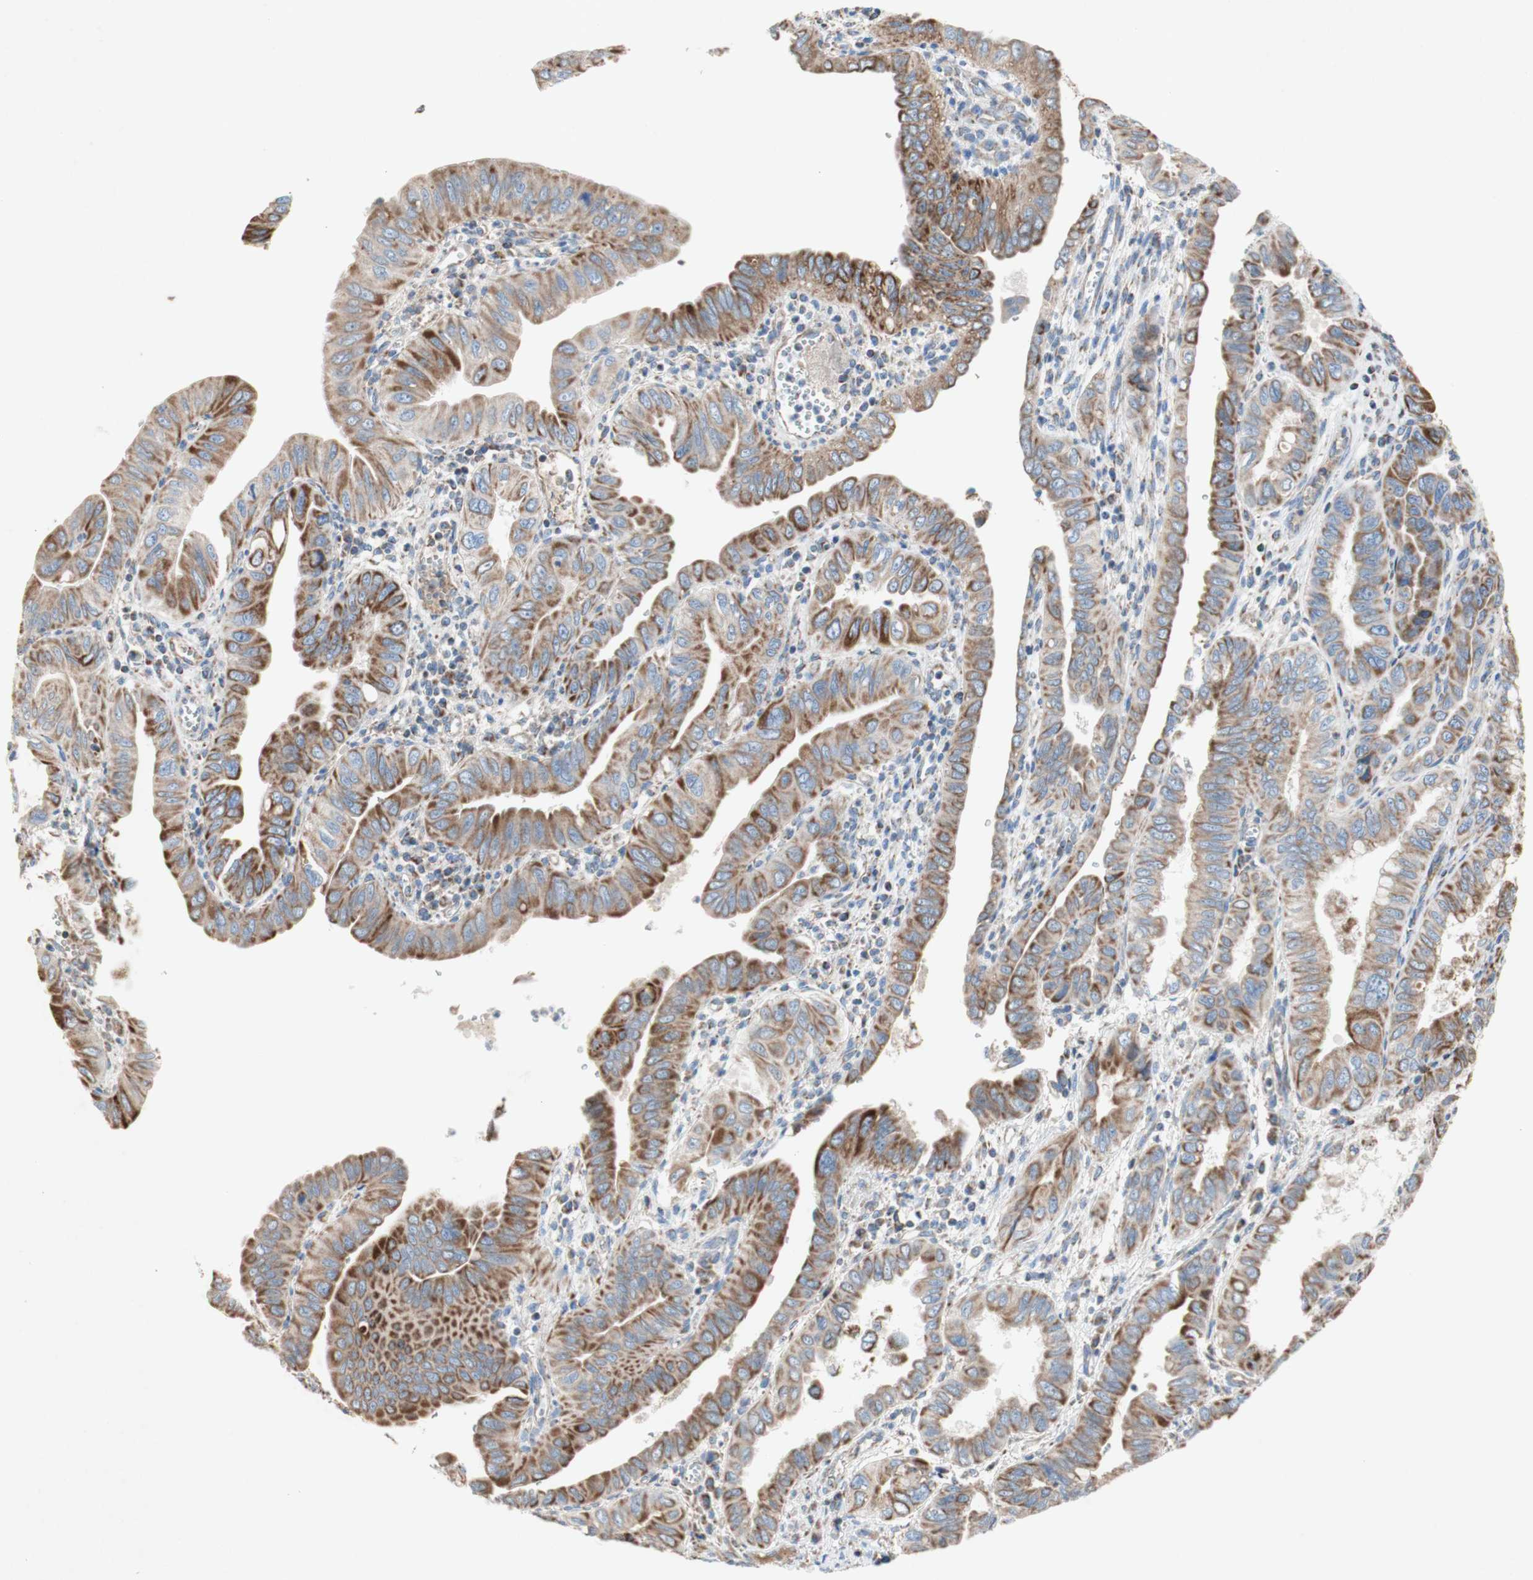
{"staining": {"intensity": "moderate", "quantity": ">75%", "location": "cytoplasmic/membranous"}, "tissue": "pancreatic cancer", "cell_type": "Tumor cells", "image_type": "cancer", "snomed": [{"axis": "morphology", "description": "Normal tissue, NOS"}, {"axis": "topography", "description": "Lymph node"}], "caption": "Immunohistochemistry (IHC) image of neoplastic tissue: human pancreatic cancer stained using immunohistochemistry shows medium levels of moderate protein expression localized specifically in the cytoplasmic/membranous of tumor cells, appearing as a cytoplasmic/membranous brown color.", "gene": "SDHB", "patient": {"sex": "male", "age": 50}}